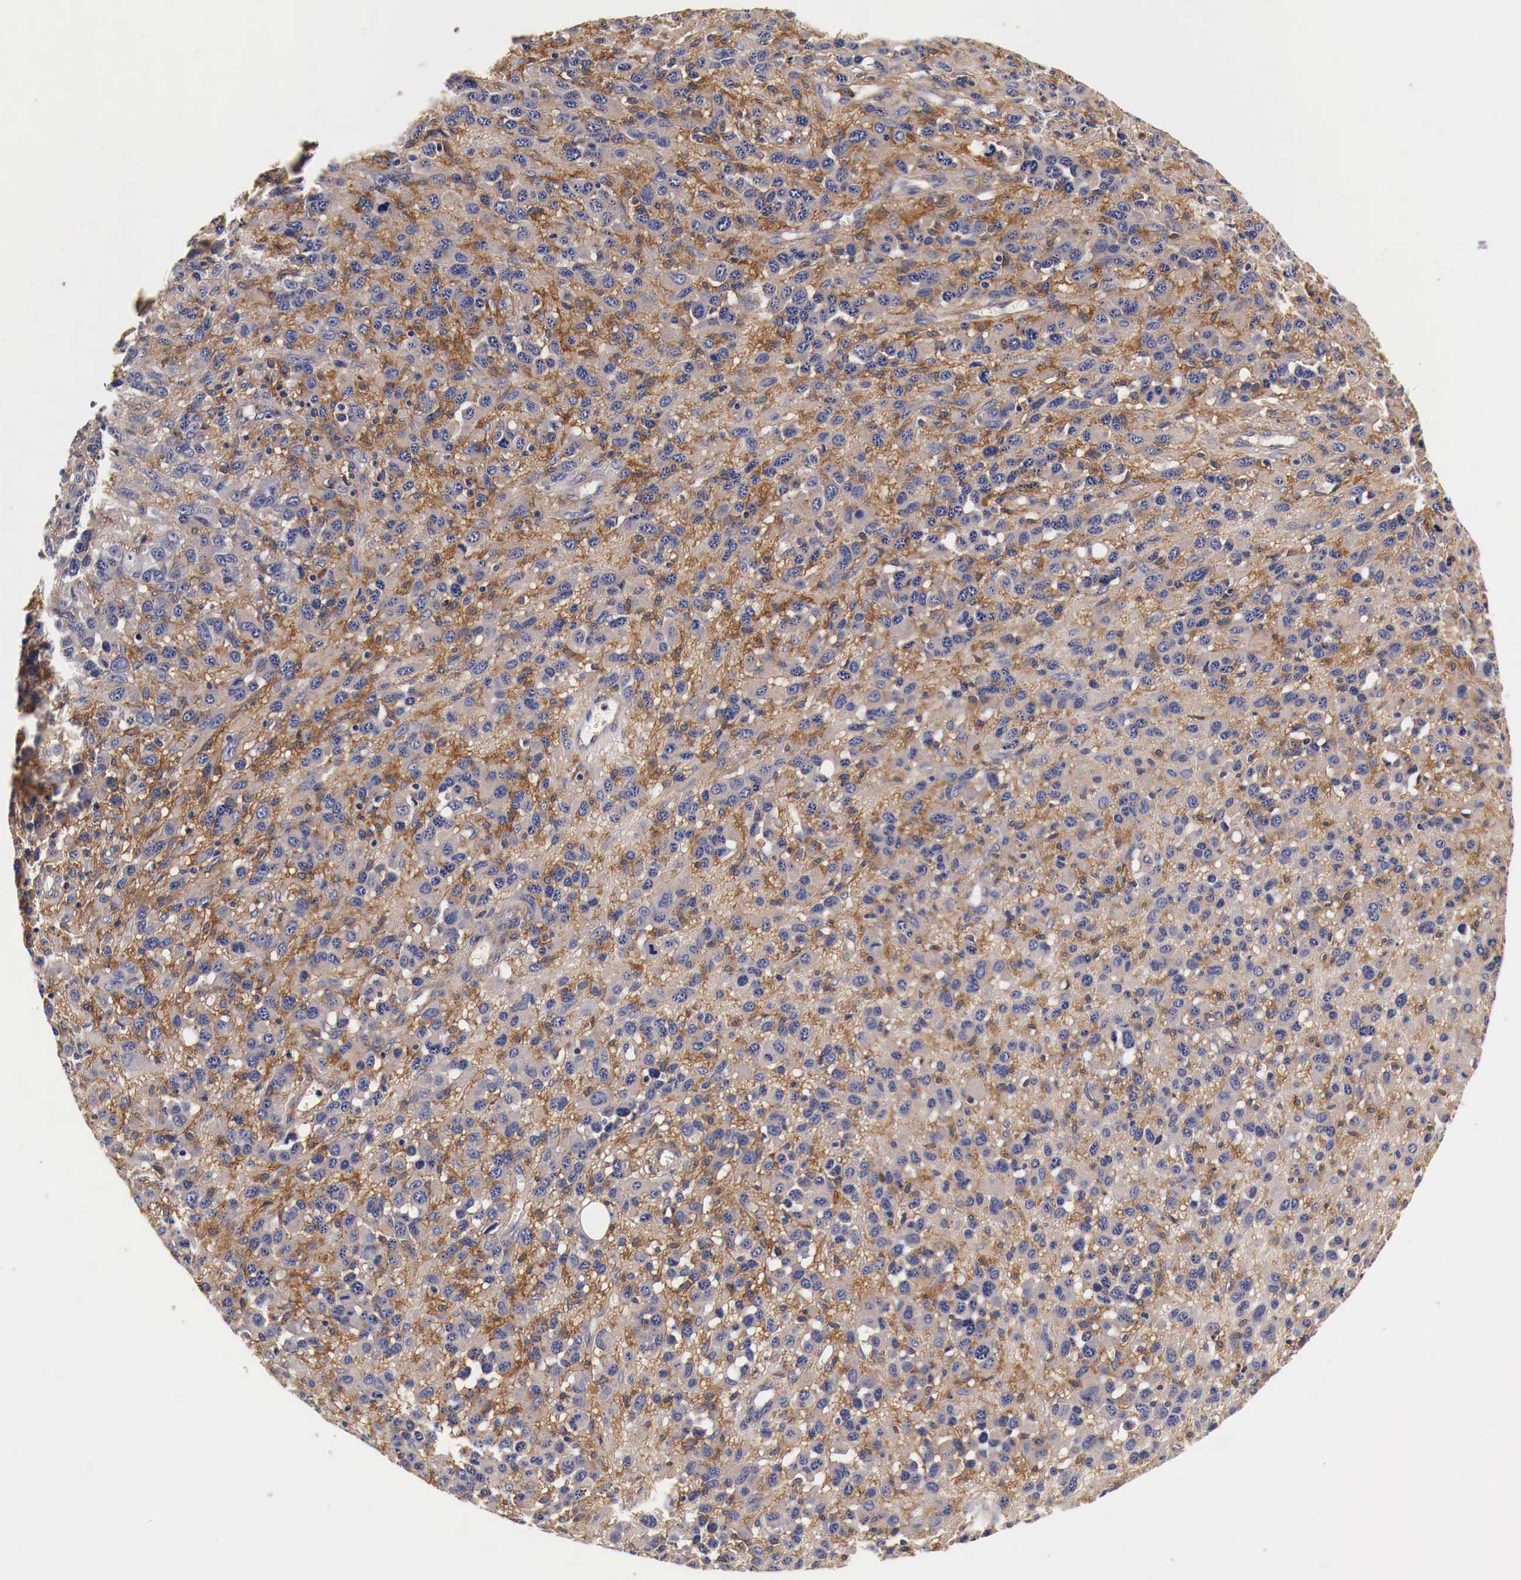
{"staining": {"intensity": "negative", "quantity": "none", "location": "none"}, "tissue": "melanoma", "cell_type": "Tumor cells", "image_type": "cancer", "snomed": [{"axis": "morphology", "description": "Malignant melanoma, NOS"}, {"axis": "topography", "description": "Skin"}], "caption": "Human melanoma stained for a protein using IHC reveals no expression in tumor cells.", "gene": "RP2", "patient": {"sex": "male", "age": 51}}